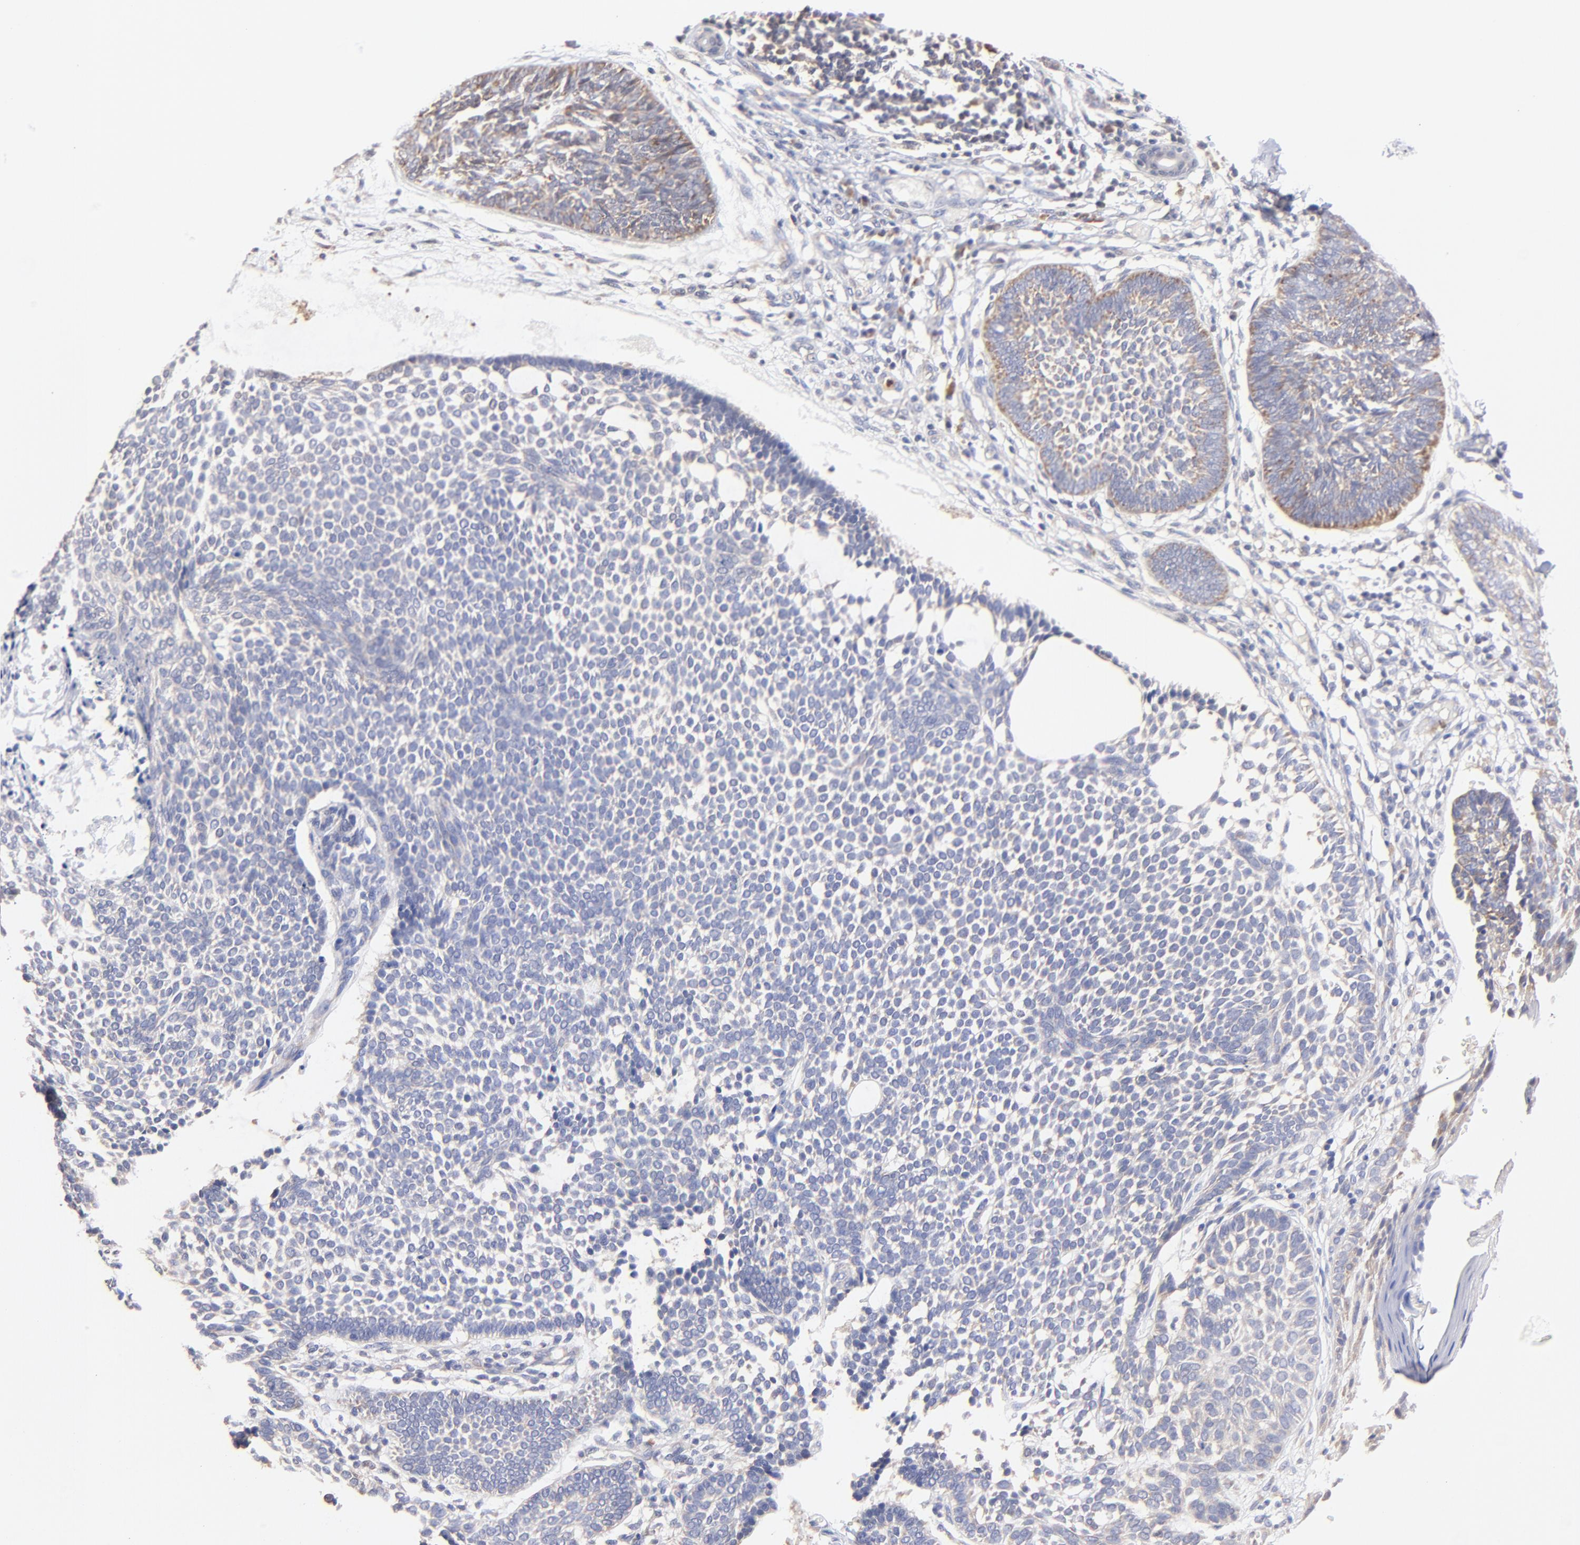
{"staining": {"intensity": "negative", "quantity": "none", "location": "none"}, "tissue": "skin cancer", "cell_type": "Tumor cells", "image_type": "cancer", "snomed": [{"axis": "morphology", "description": "Basal cell carcinoma"}, {"axis": "topography", "description": "Skin"}], "caption": "A high-resolution image shows IHC staining of skin cancer (basal cell carcinoma), which shows no significant positivity in tumor cells. Nuclei are stained in blue.", "gene": "BBOF1", "patient": {"sex": "male", "age": 87}}